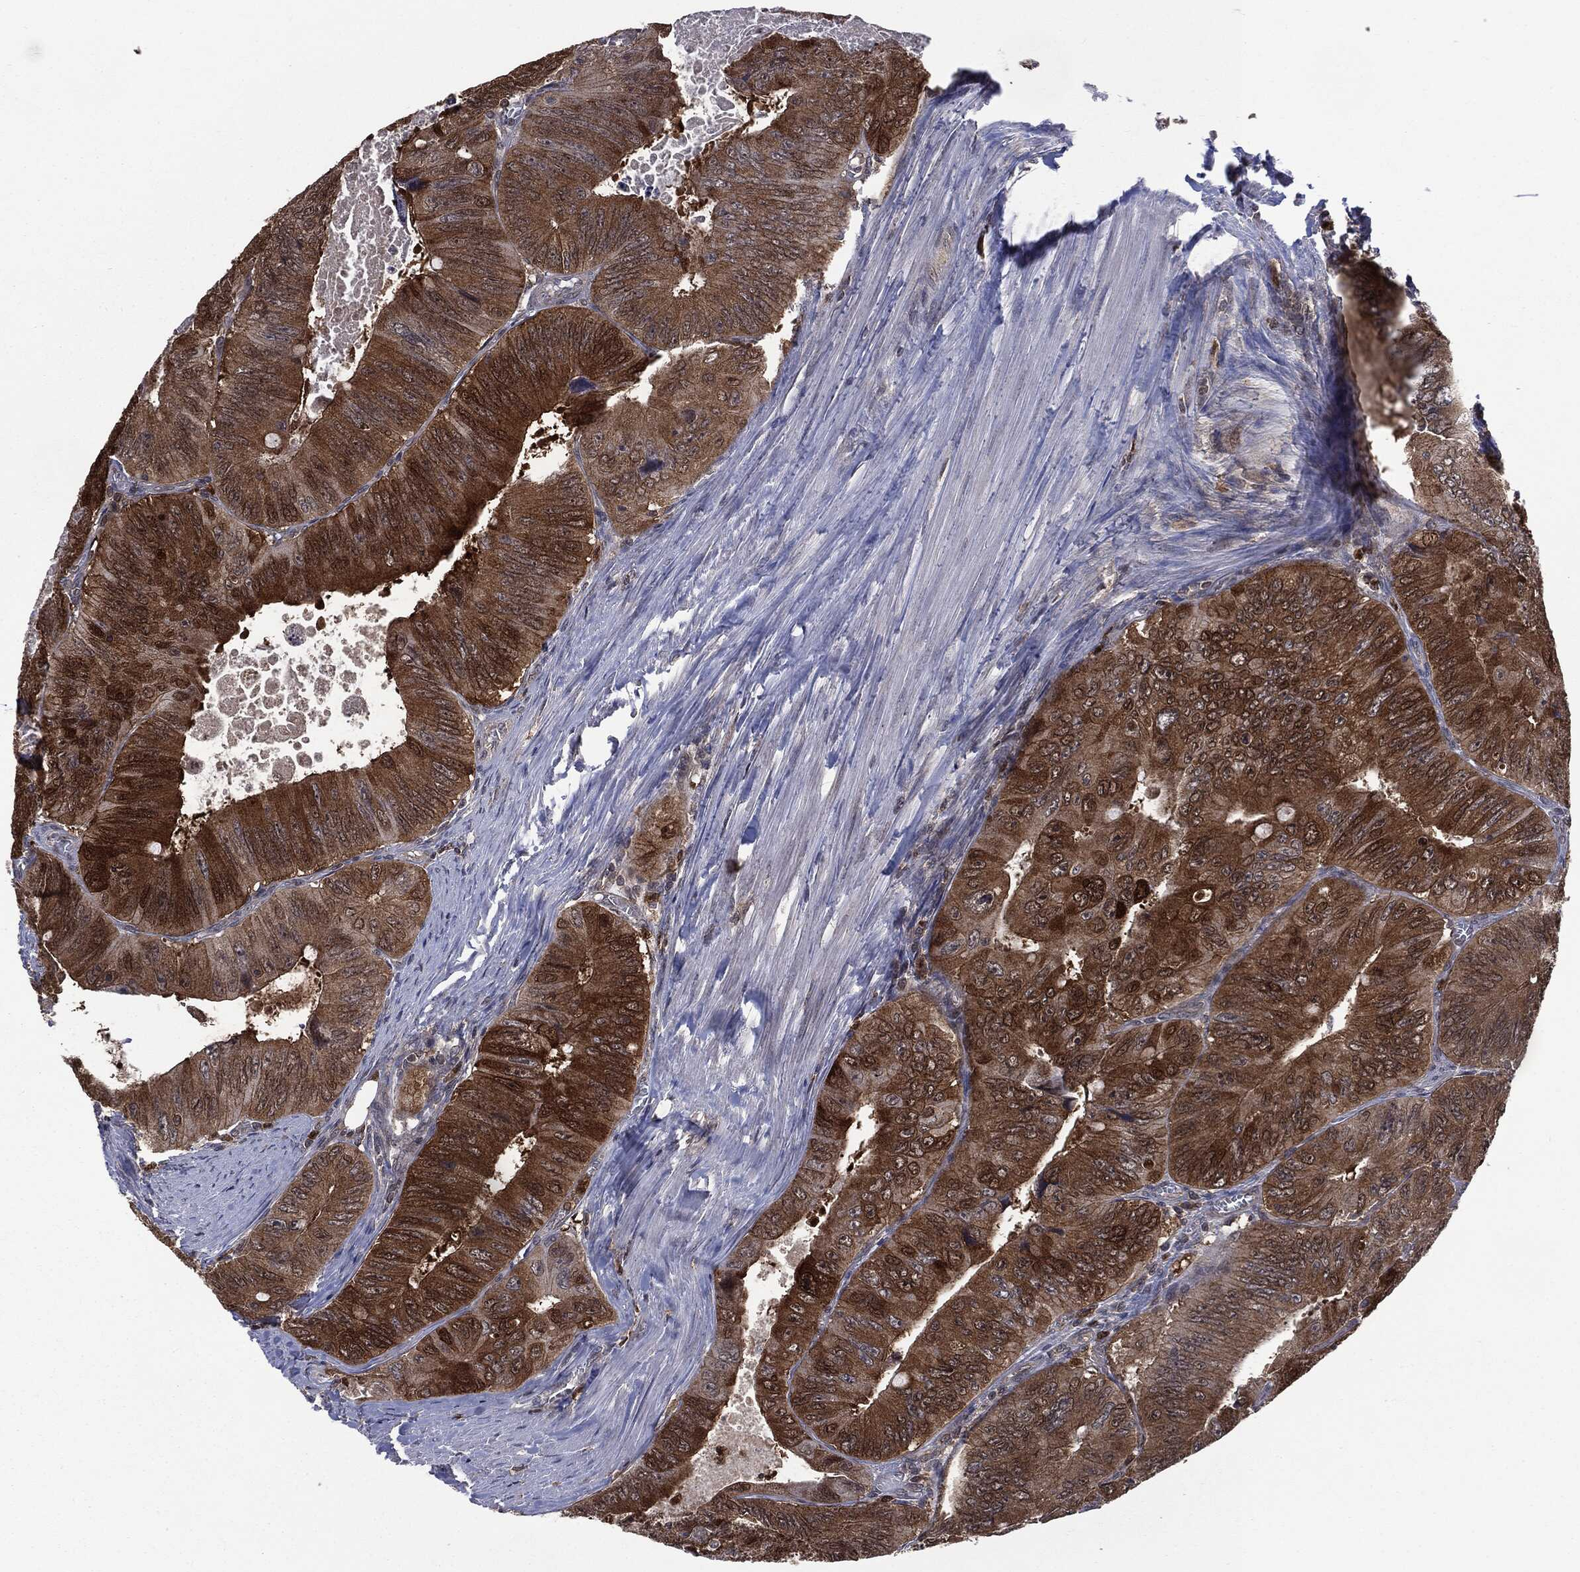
{"staining": {"intensity": "strong", "quantity": ">75%", "location": "cytoplasmic/membranous"}, "tissue": "colorectal cancer", "cell_type": "Tumor cells", "image_type": "cancer", "snomed": [{"axis": "morphology", "description": "Adenocarcinoma, NOS"}, {"axis": "topography", "description": "Colon"}], "caption": "Brown immunohistochemical staining in colorectal adenocarcinoma reveals strong cytoplasmic/membranous staining in approximately >75% of tumor cells.", "gene": "GPI", "patient": {"sex": "female", "age": 84}}